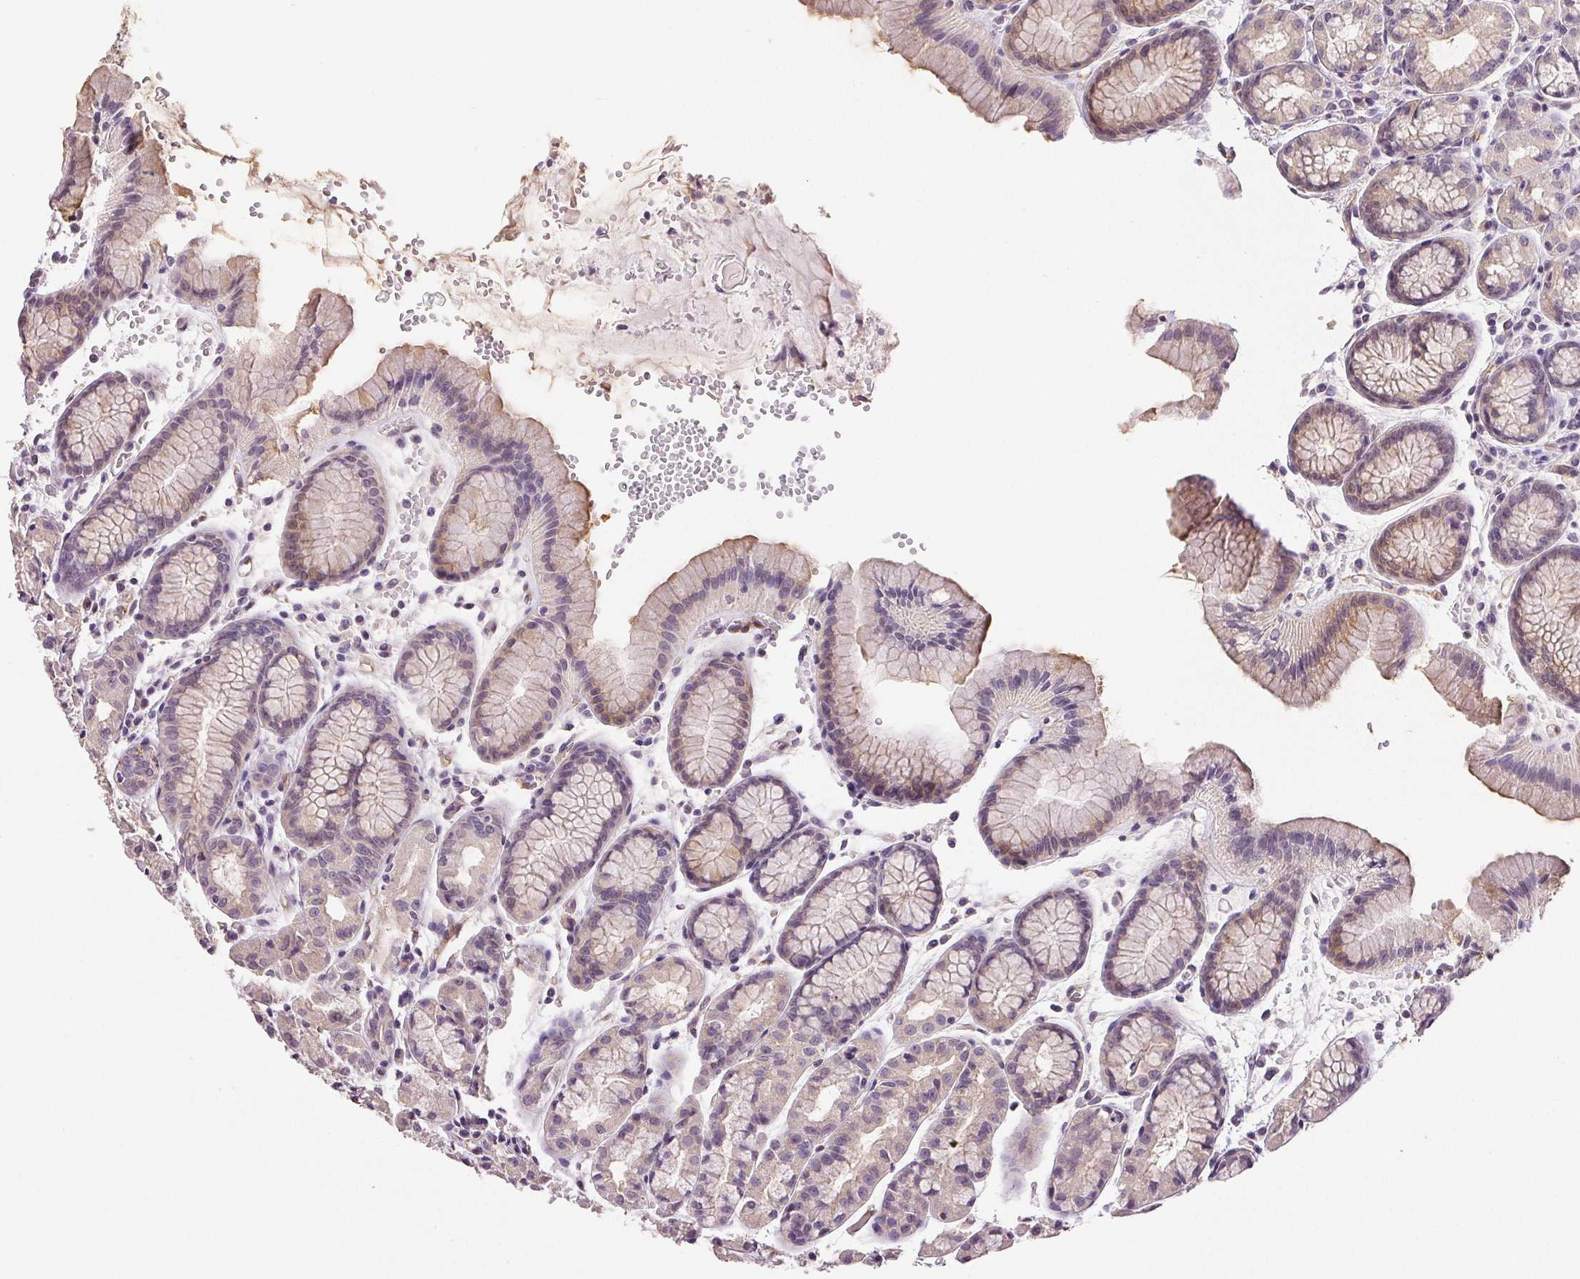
{"staining": {"intensity": "weak", "quantity": "25%-75%", "location": "cytoplasmic/membranous"}, "tissue": "stomach", "cell_type": "Glandular cells", "image_type": "normal", "snomed": [{"axis": "morphology", "description": "Normal tissue, NOS"}, {"axis": "topography", "description": "Stomach, upper"}], "caption": "Unremarkable stomach demonstrates weak cytoplasmic/membranous staining in approximately 25%-75% of glandular cells (brown staining indicates protein expression, while blue staining denotes nuclei)..", "gene": "PLCB1", "patient": {"sex": "male", "age": 47}}